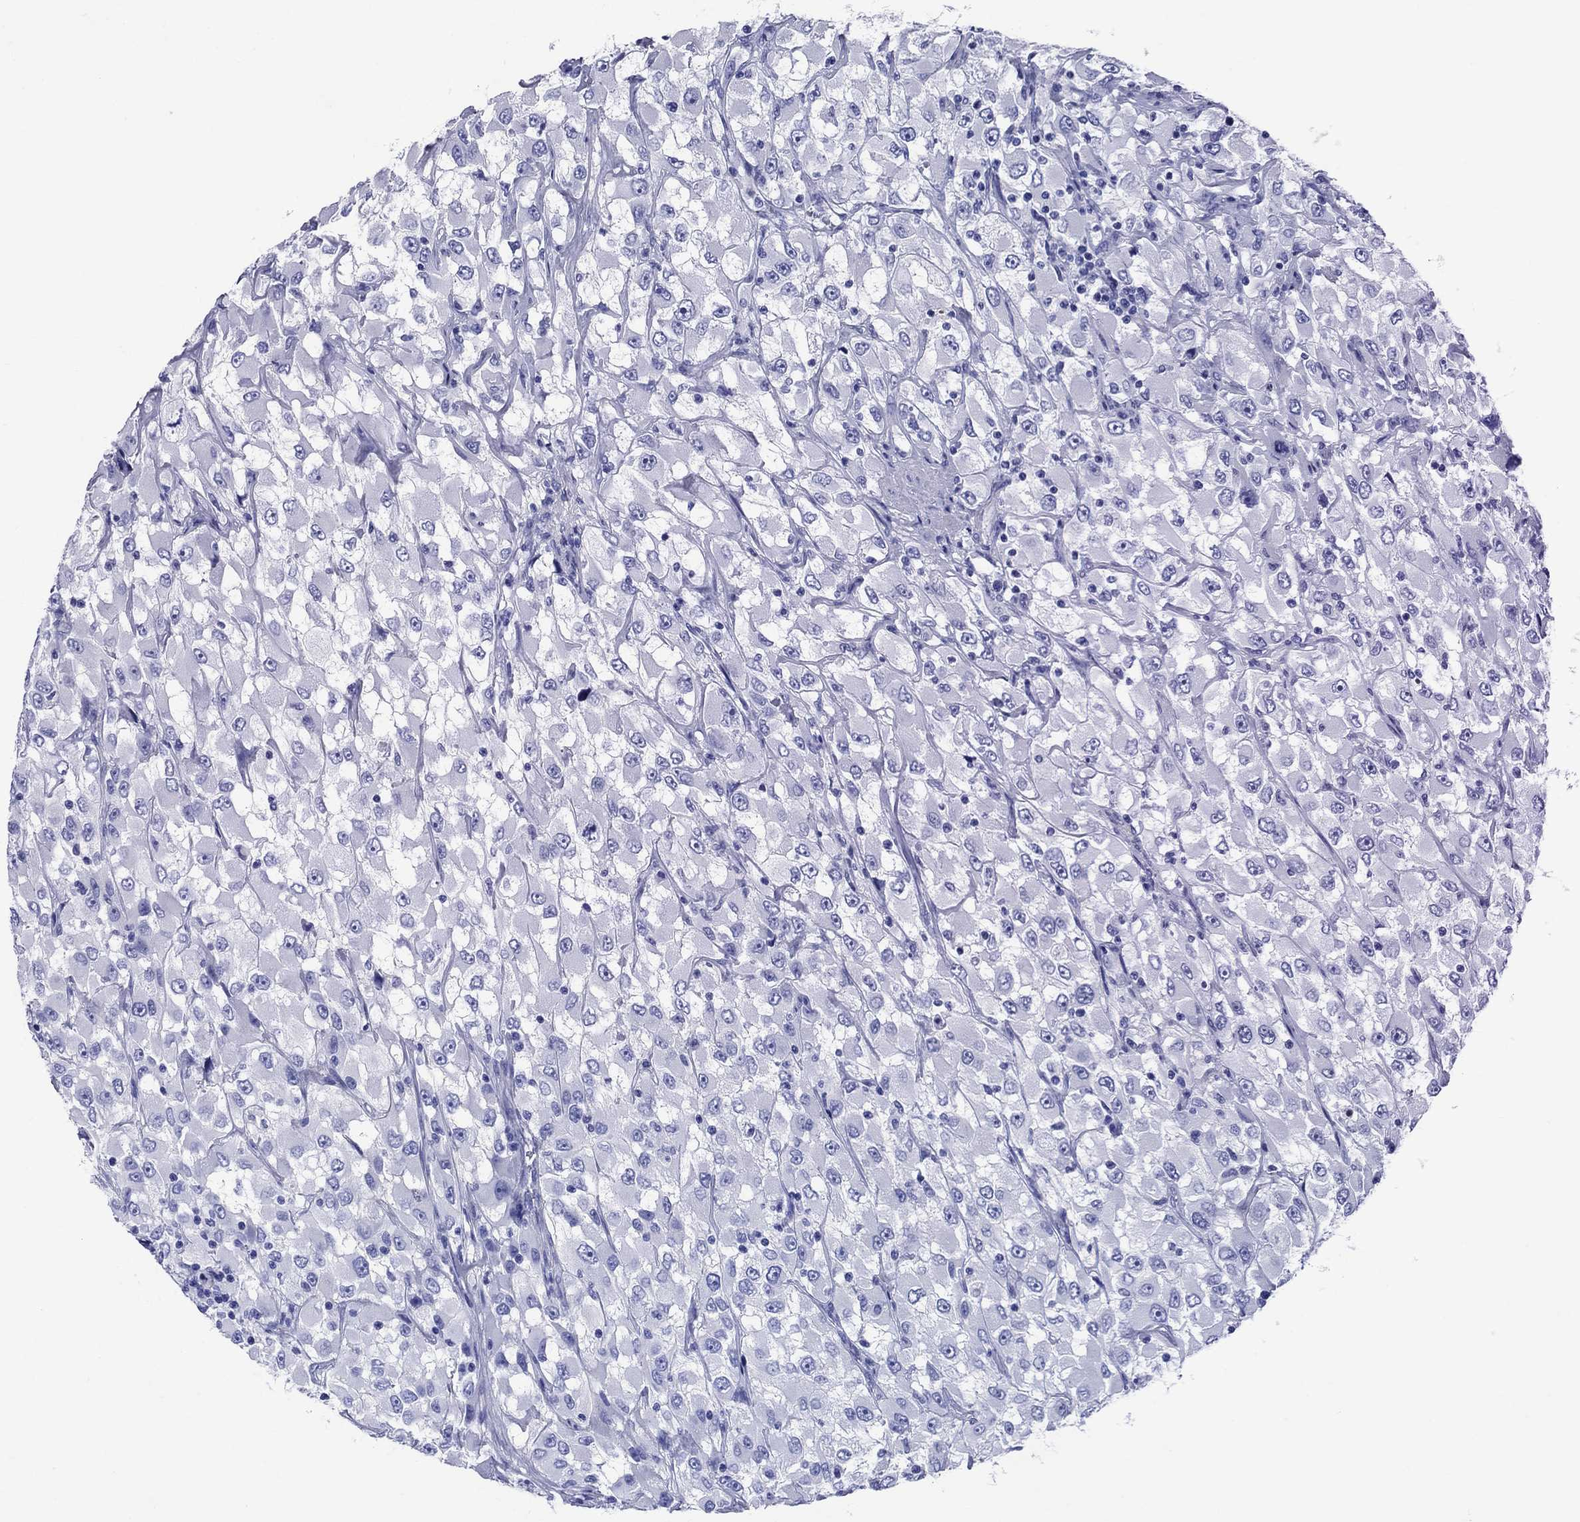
{"staining": {"intensity": "negative", "quantity": "none", "location": "none"}, "tissue": "renal cancer", "cell_type": "Tumor cells", "image_type": "cancer", "snomed": [{"axis": "morphology", "description": "Adenocarcinoma, NOS"}, {"axis": "topography", "description": "Kidney"}], "caption": "High power microscopy histopathology image of an immunohistochemistry histopathology image of renal cancer (adenocarcinoma), revealing no significant expression in tumor cells.", "gene": "SLC1A2", "patient": {"sex": "female", "age": 52}}